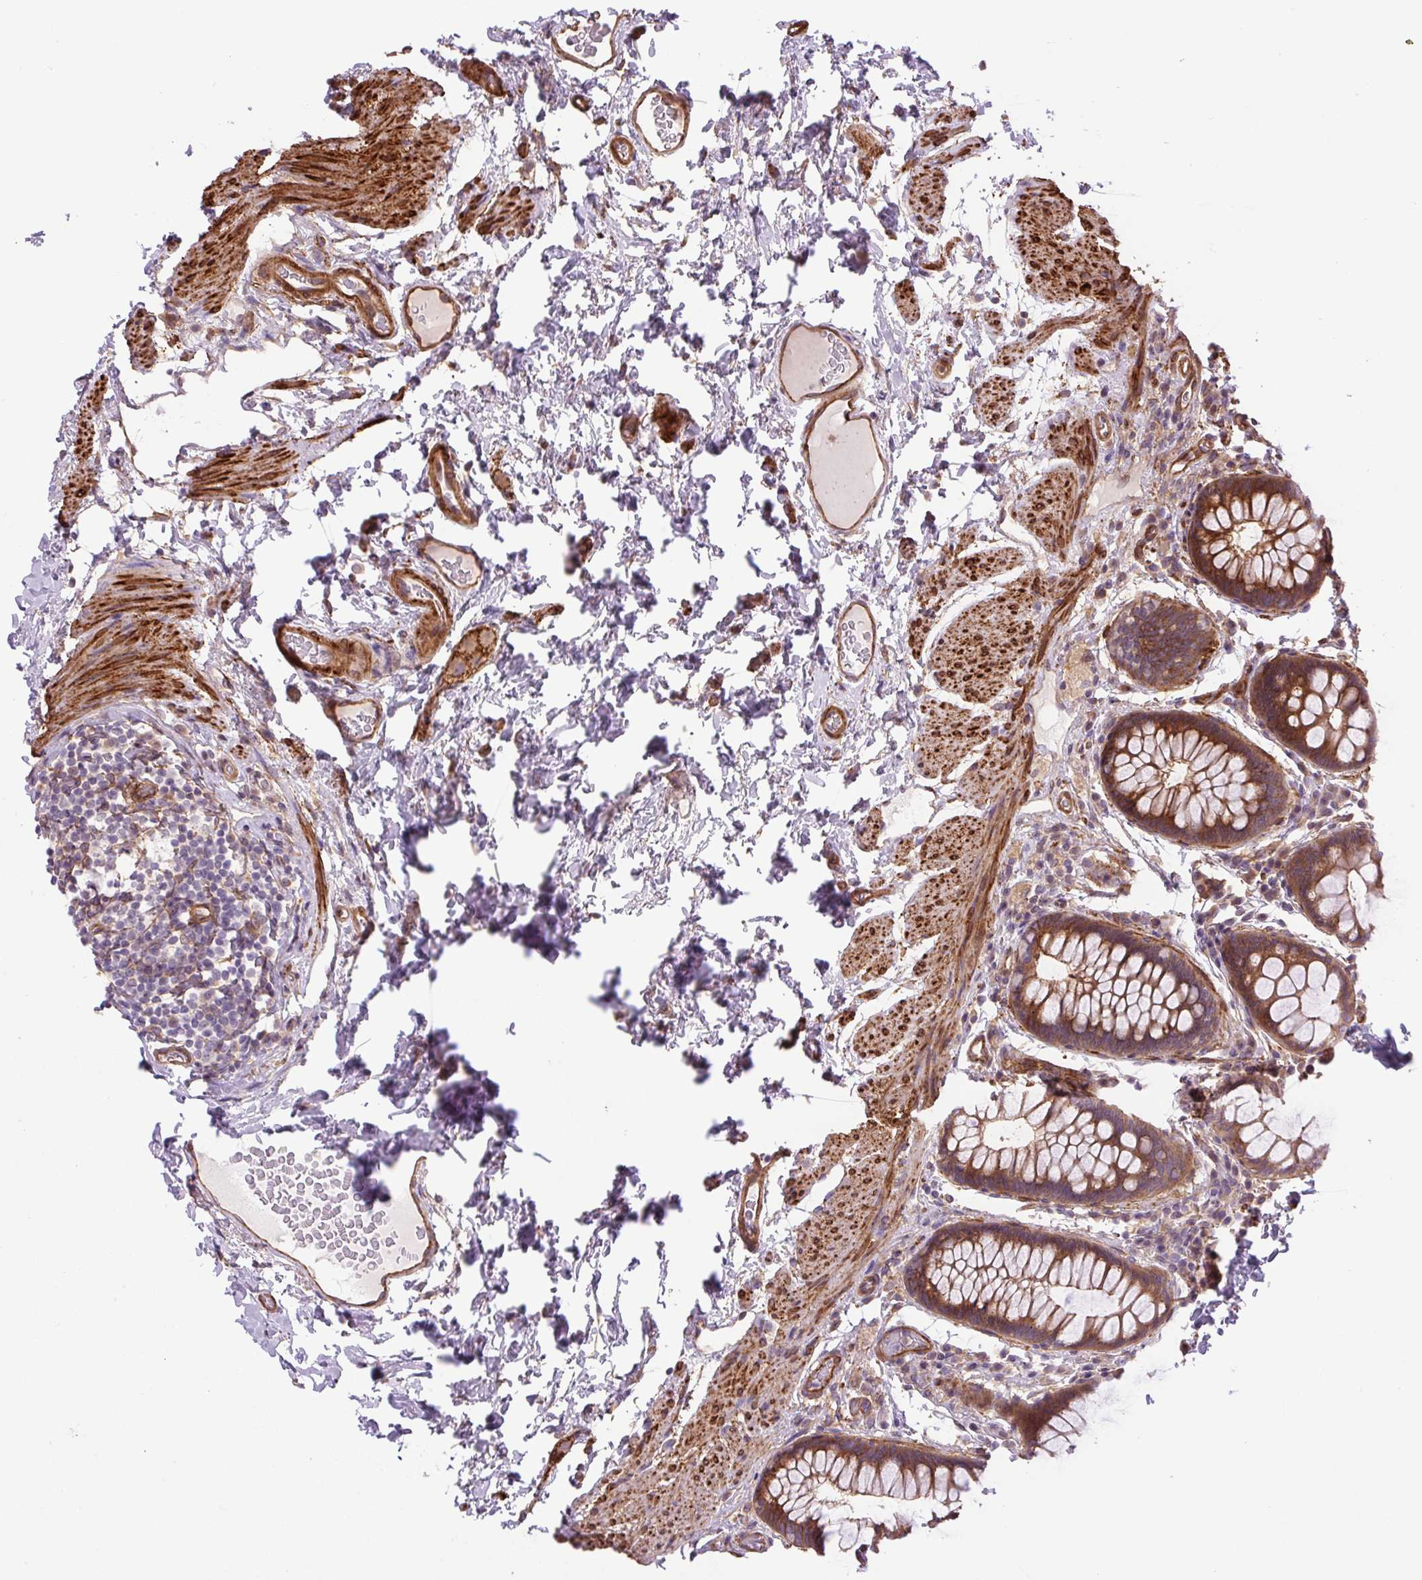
{"staining": {"intensity": "moderate", "quantity": ">75%", "location": "cytoplasmic/membranous"}, "tissue": "rectum", "cell_type": "Glandular cells", "image_type": "normal", "snomed": [{"axis": "morphology", "description": "Normal tissue, NOS"}, {"axis": "topography", "description": "Rectum"}], "caption": "This is an image of immunohistochemistry (IHC) staining of normal rectum, which shows moderate expression in the cytoplasmic/membranous of glandular cells.", "gene": "SEPTIN10", "patient": {"sex": "female", "age": 69}}